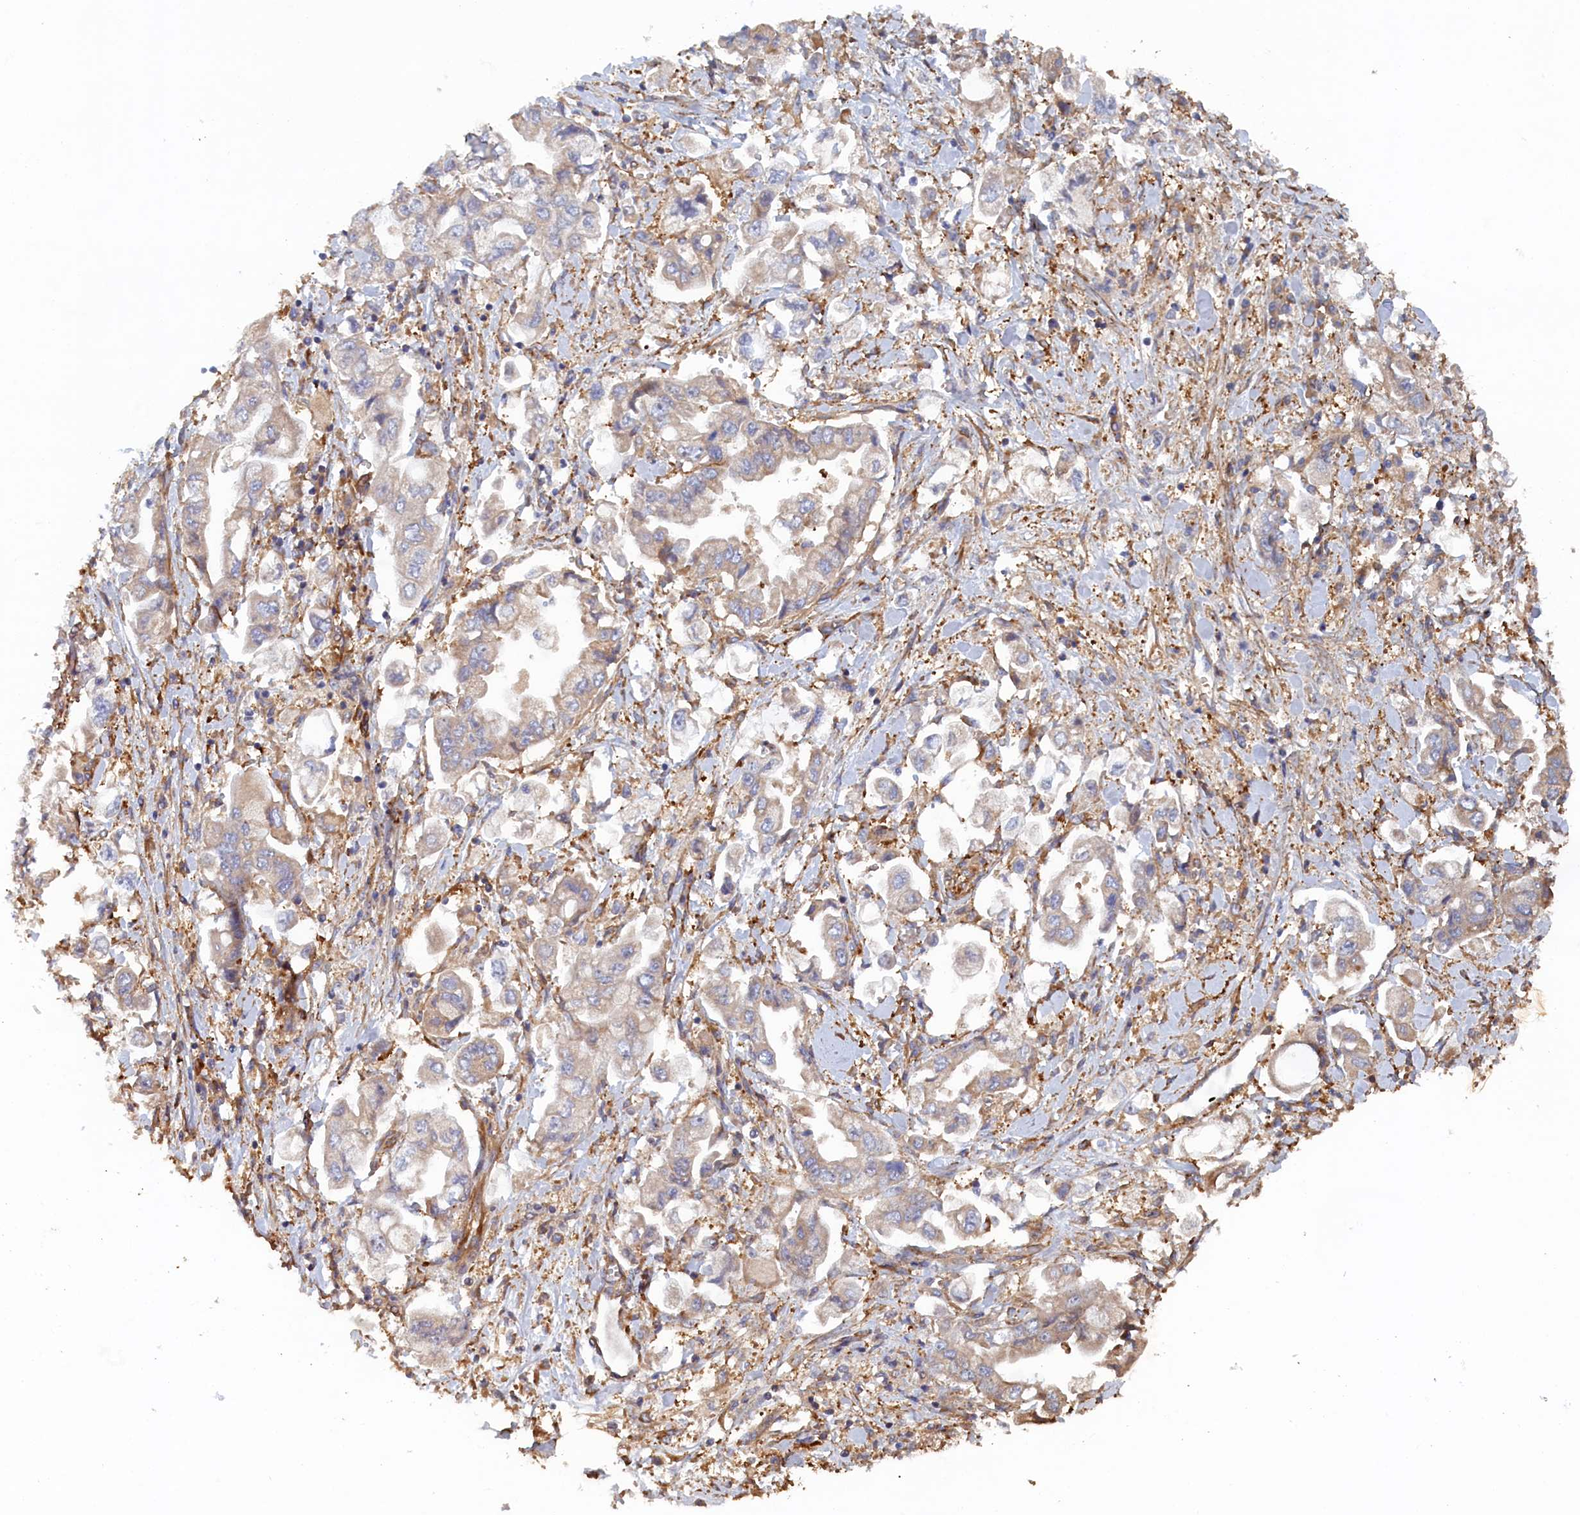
{"staining": {"intensity": "negative", "quantity": "none", "location": "none"}, "tissue": "stomach cancer", "cell_type": "Tumor cells", "image_type": "cancer", "snomed": [{"axis": "morphology", "description": "Adenocarcinoma, NOS"}, {"axis": "topography", "description": "Stomach"}], "caption": "Photomicrograph shows no significant protein positivity in tumor cells of adenocarcinoma (stomach). (Brightfield microscopy of DAB (3,3'-diaminobenzidine) IHC at high magnification).", "gene": "TMEM196", "patient": {"sex": "male", "age": 62}}